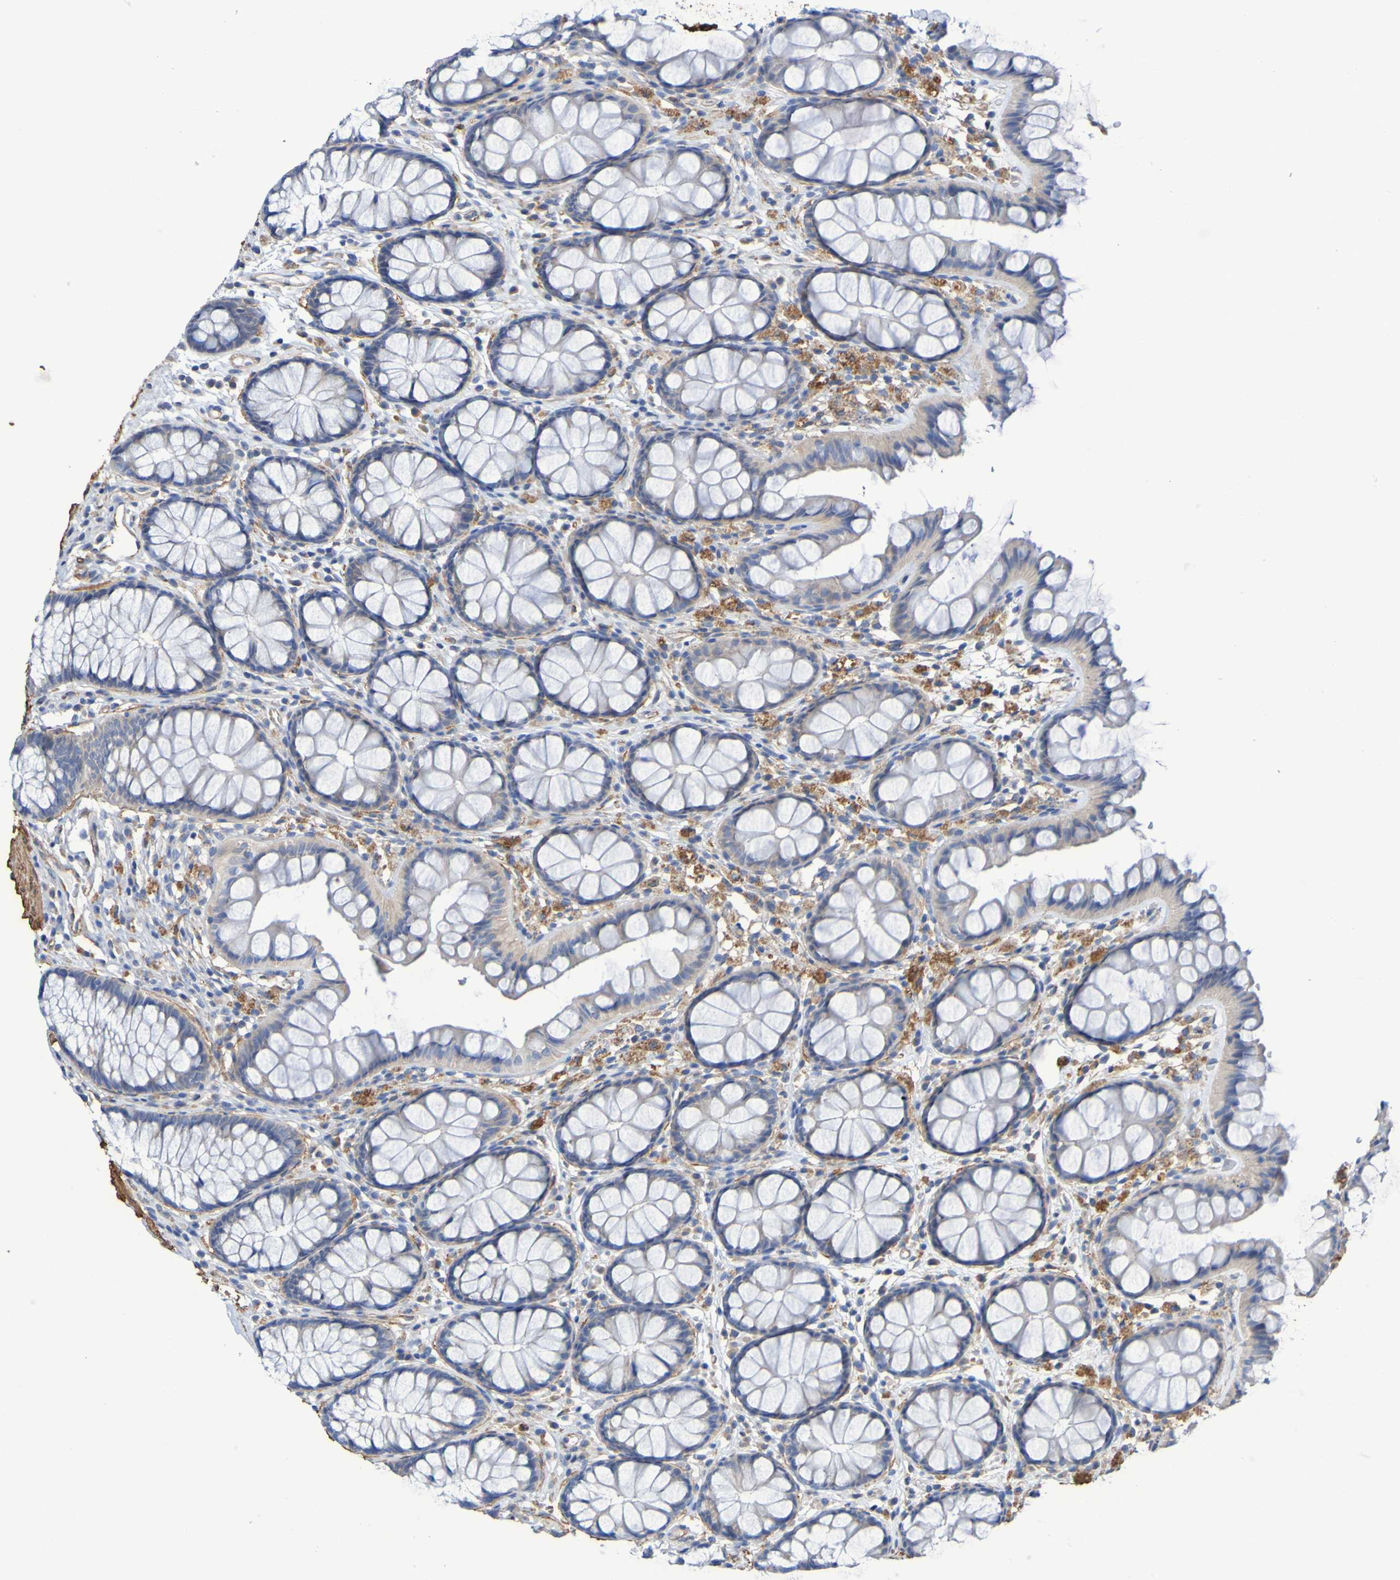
{"staining": {"intensity": "weak", "quantity": "25%-75%", "location": "cytoplasmic/membranous"}, "tissue": "colon", "cell_type": "Endothelial cells", "image_type": "normal", "snomed": [{"axis": "morphology", "description": "Normal tissue, NOS"}, {"axis": "topography", "description": "Colon"}], "caption": "Colon stained for a protein exhibits weak cytoplasmic/membranous positivity in endothelial cells. (DAB IHC with brightfield microscopy, high magnification).", "gene": "SRPRB", "patient": {"sex": "female", "age": 55}}